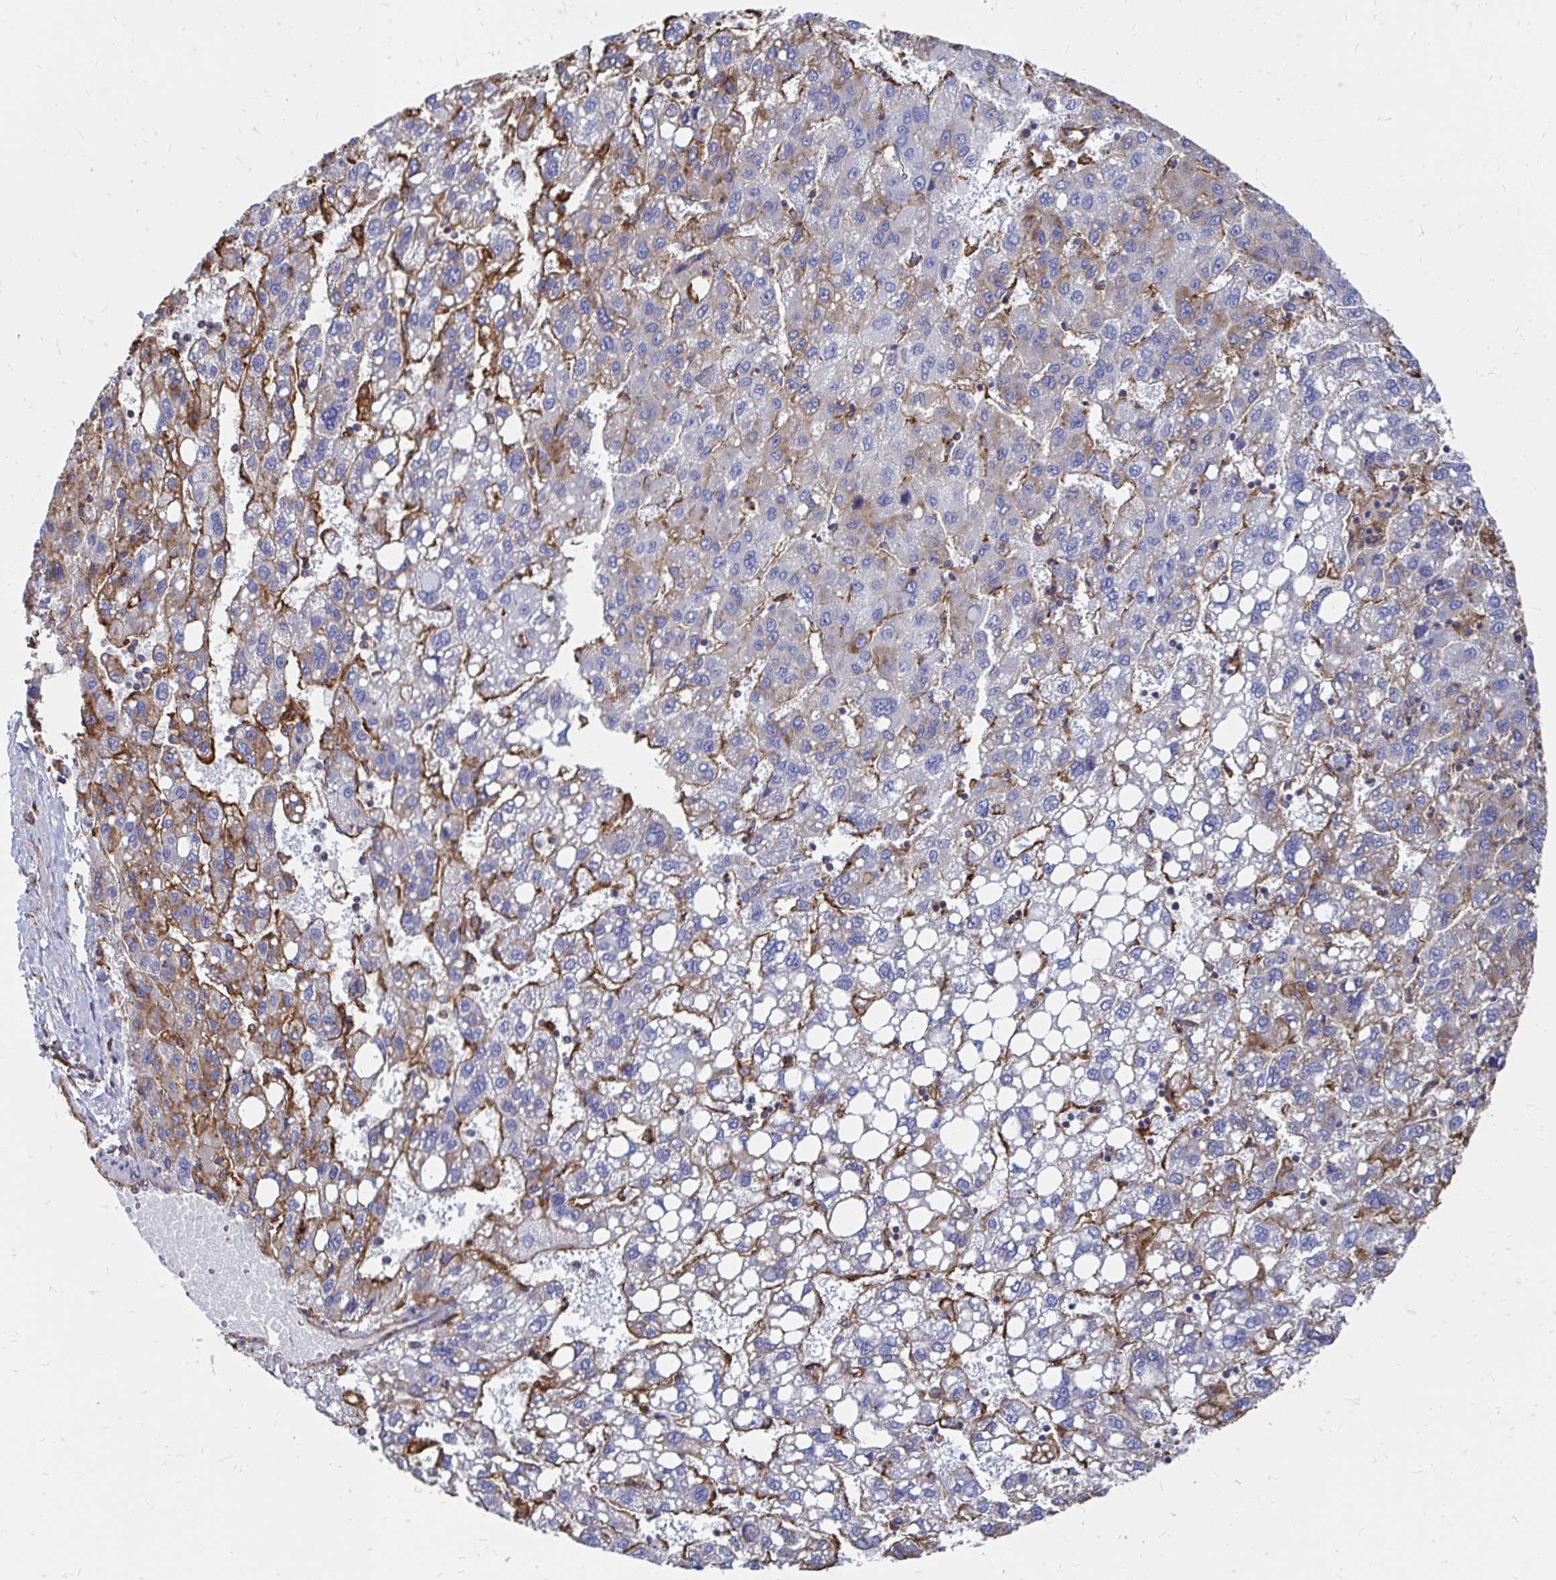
{"staining": {"intensity": "moderate", "quantity": "25%-75%", "location": "cytoplasmic/membranous"}, "tissue": "liver cancer", "cell_type": "Tumor cells", "image_type": "cancer", "snomed": [{"axis": "morphology", "description": "Carcinoma, Hepatocellular, NOS"}, {"axis": "topography", "description": "Liver"}], "caption": "Liver hepatocellular carcinoma stained with a brown dye demonstrates moderate cytoplasmic/membranous positive expression in about 25%-75% of tumor cells.", "gene": "CLTC", "patient": {"sex": "female", "age": 82}}